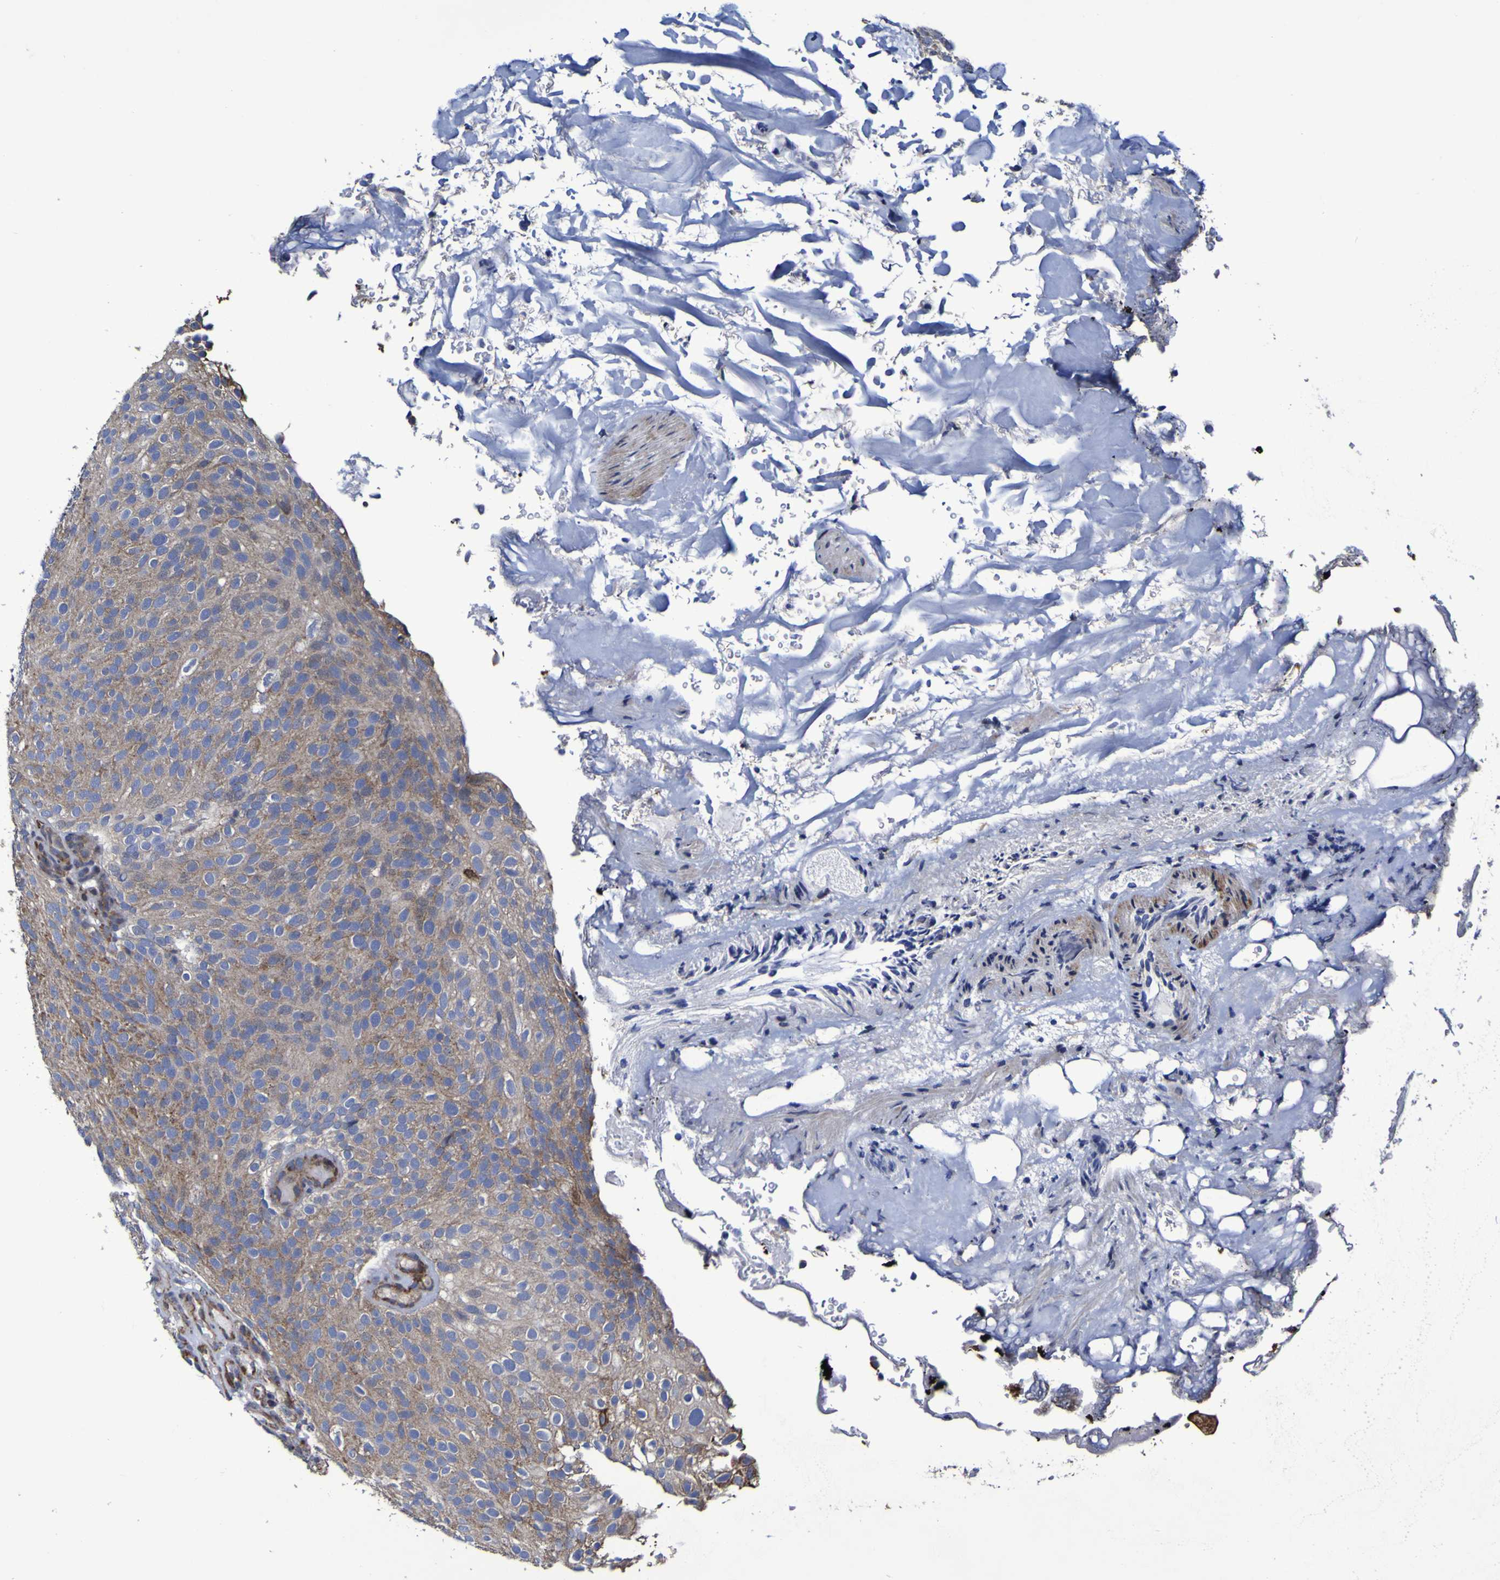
{"staining": {"intensity": "moderate", "quantity": "25%-75%", "location": "cytoplasmic/membranous"}, "tissue": "urothelial cancer", "cell_type": "Tumor cells", "image_type": "cancer", "snomed": [{"axis": "morphology", "description": "Urothelial carcinoma, Low grade"}, {"axis": "topography", "description": "Urinary bladder"}], "caption": "A brown stain highlights moderate cytoplasmic/membranous positivity of a protein in human urothelial carcinoma (low-grade) tumor cells.", "gene": "P3H1", "patient": {"sex": "male", "age": 78}}